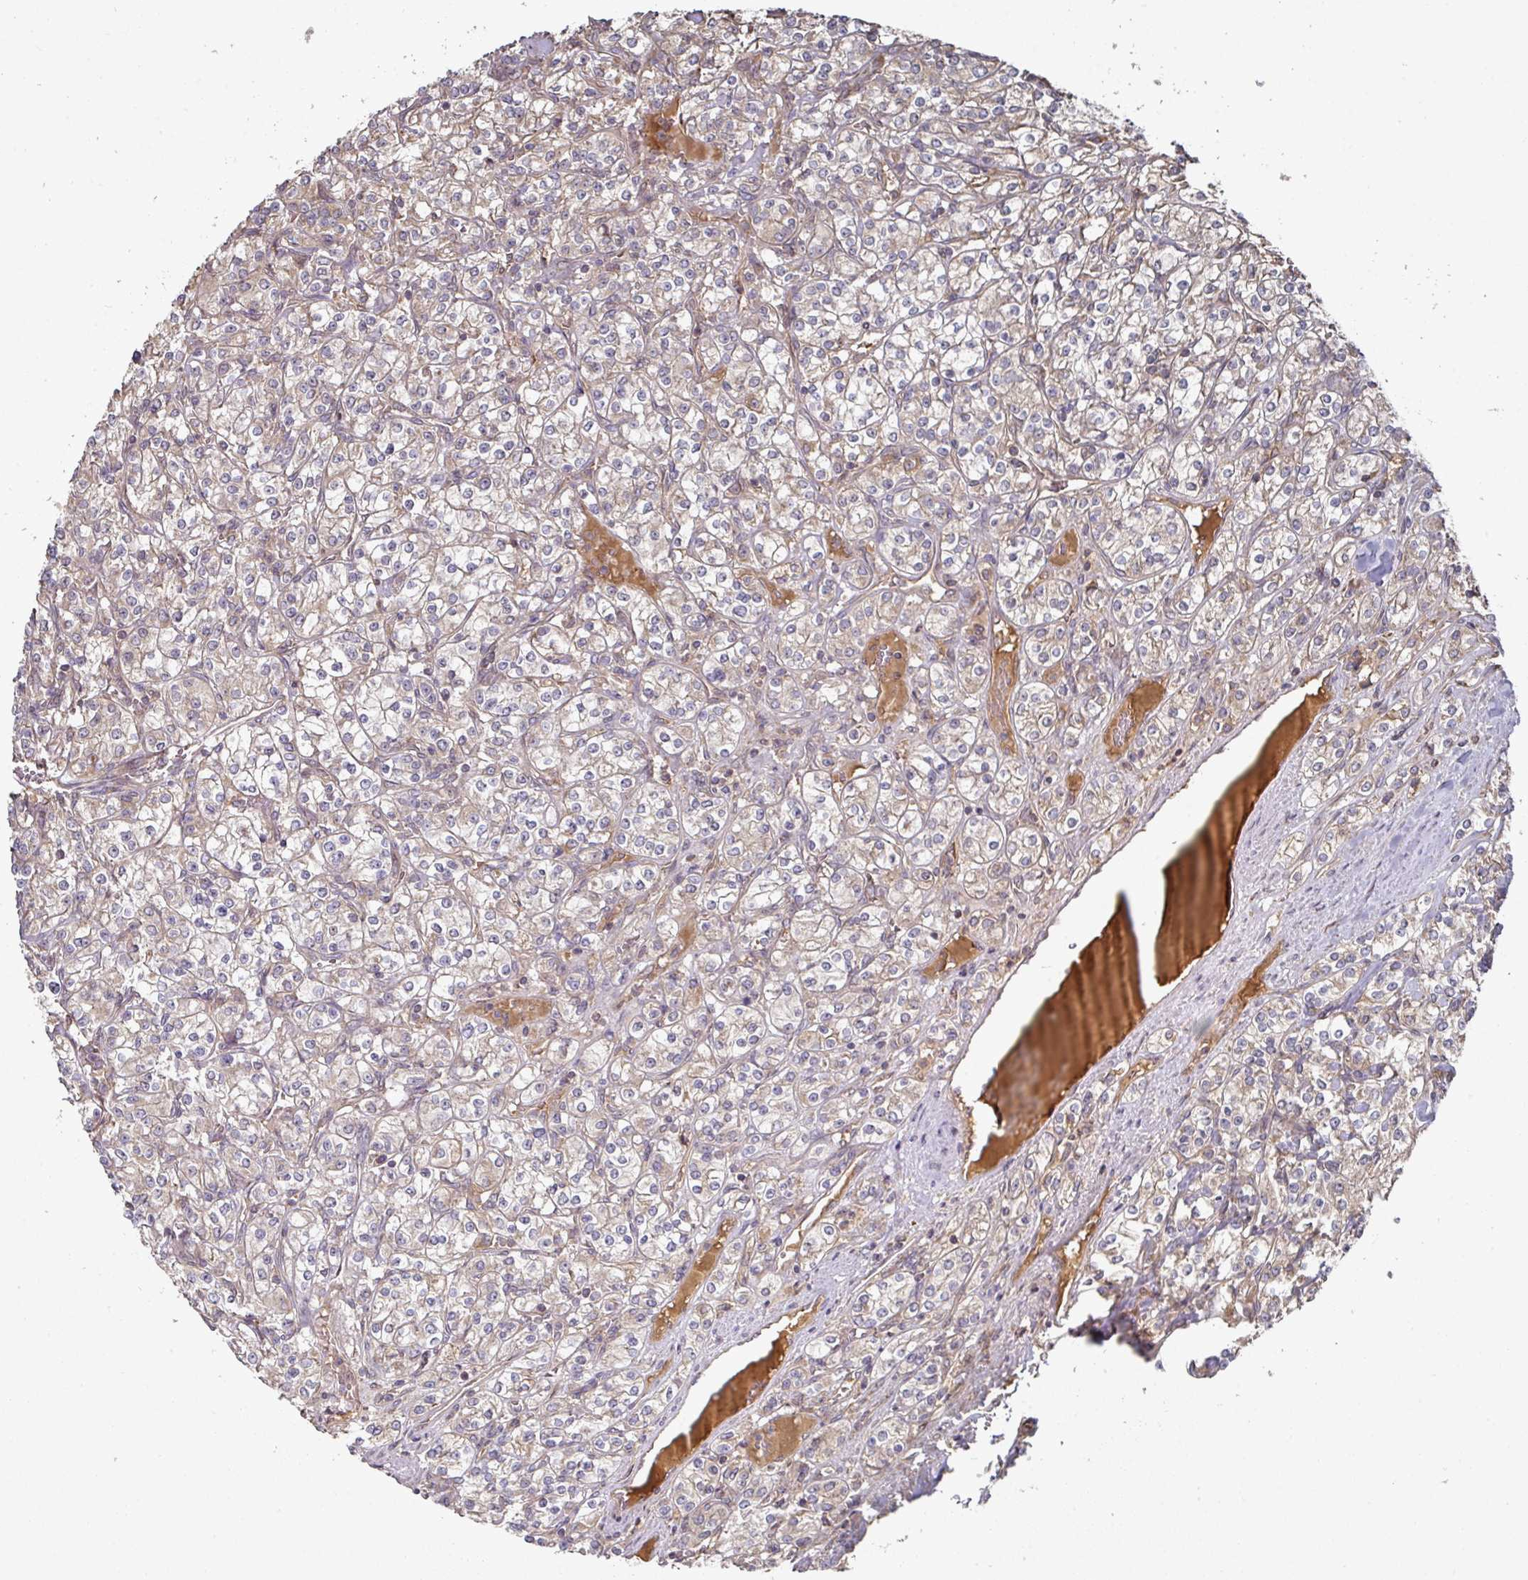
{"staining": {"intensity": "weak", "quantity": "25%-75%", "location": "cytoplasmic/membranous"}, "tissue": "renal cancer", "cell_type": "Tumor cells", "image_type": "cancer", "snomed": [{"axis": "morphology", "description": "Adenocarcinoma, NOS"}, {"axis": "topography", "description": "Kidney"}], "caption": "This is a photomicrograph of immunohistochemistry (IHC) staining of renal cancer (adenocarcinoma), which shows weak positivity in the cytoplasmic/membranous of tumor cells.", "gene": "CEP95", "patient": {"sex": "male", "age": 77}}